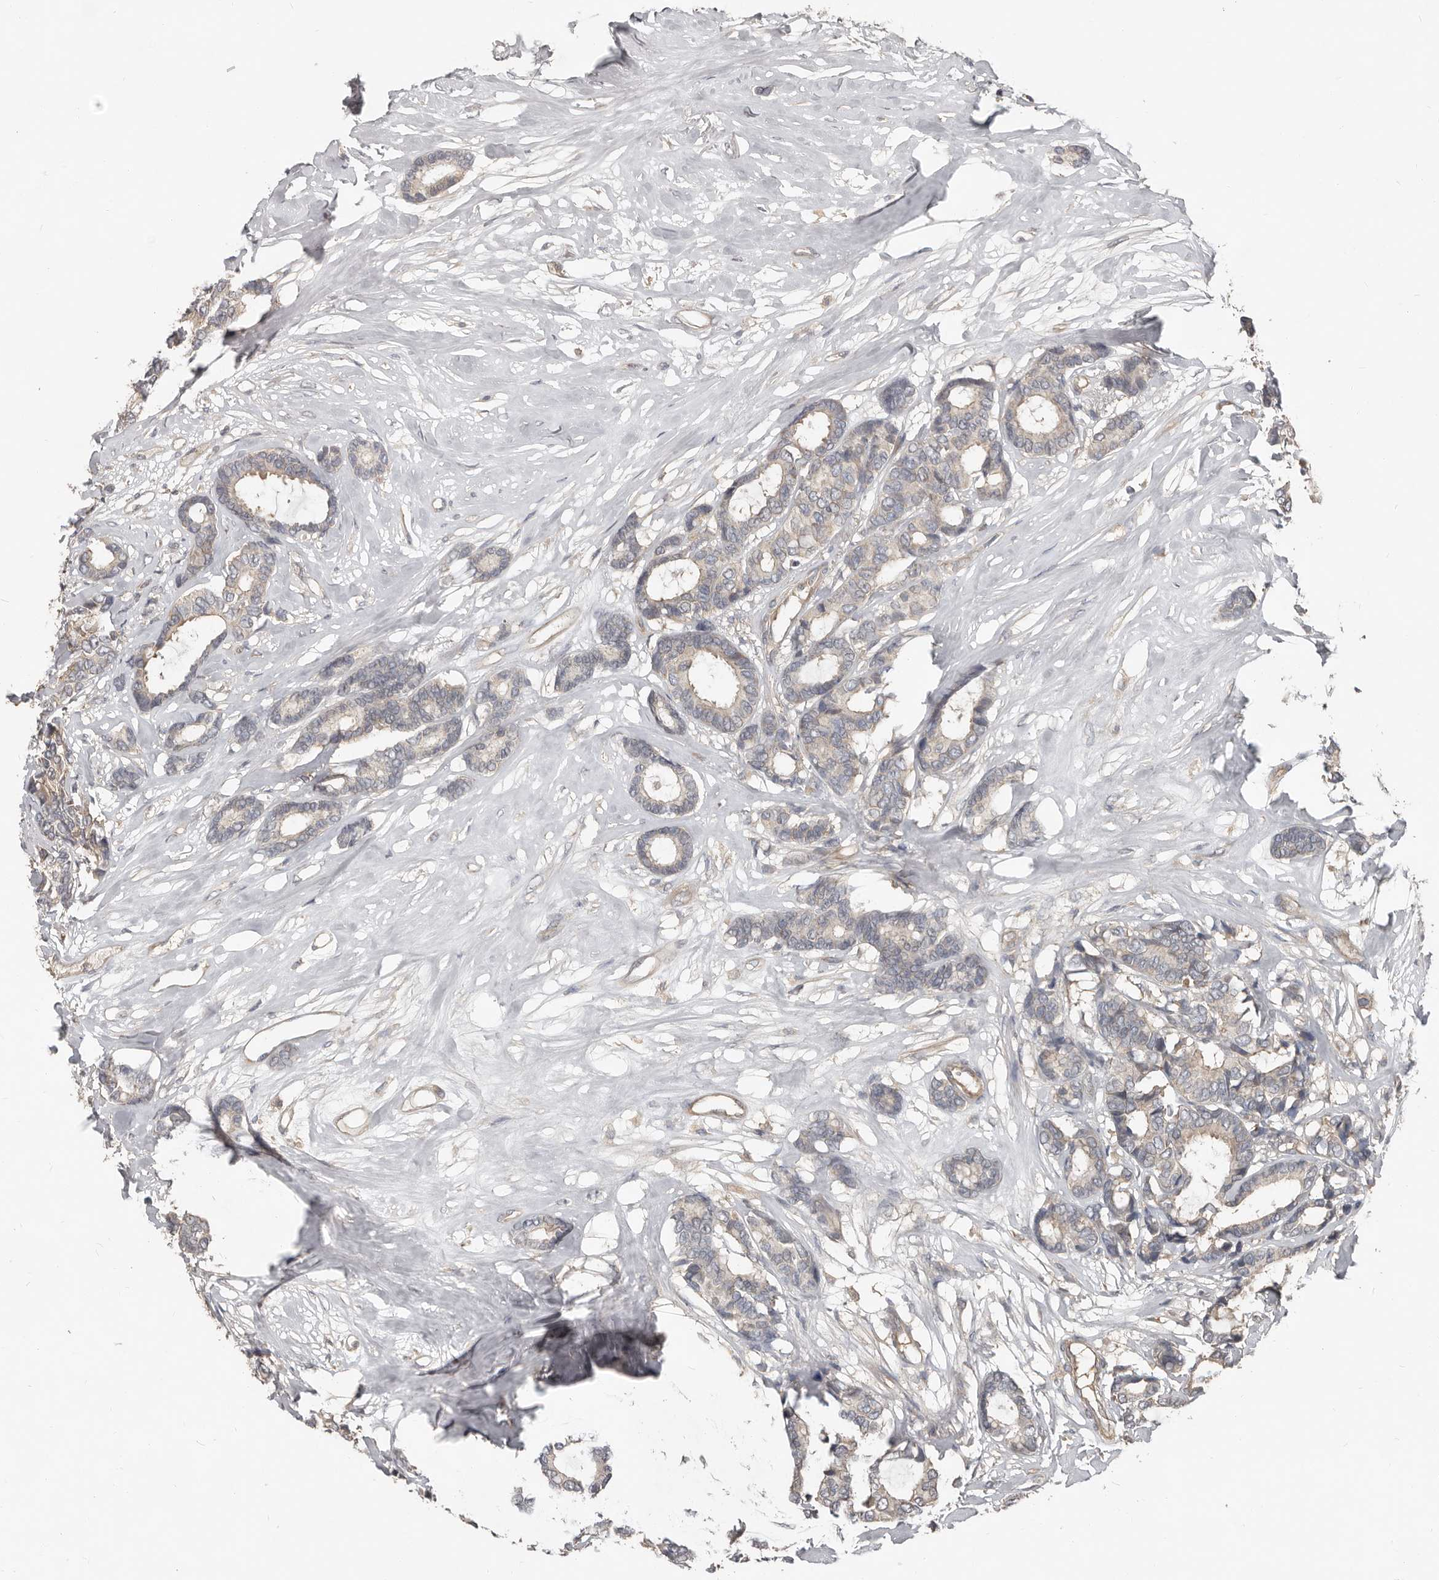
{"staining": {"intensity": "weak", "quantity": "25%-75%", "location": "cytoplasmic/membranous"}, "tissue": "breast cancer", "cell_type": "Tumor cells", "image_type": "cancer", "snomed": [{"axis": "morphology", "description": "Duct carcinoma"}, {"axis": "topography", "description": "Breast"}], "caption": "Intraductal carcinoma (breast) tissue demonstrates weak cytoplasmic/membranous positivity in about 25%-75% of tumor cells, visualized by immunohistochemistry. (DAB (3,3'-diaminobenzidine) = brown stain, brightfield microscopy at high magnification).", "gene": "AKNAD1", "patient": {"sex": "female", "age": 87}}